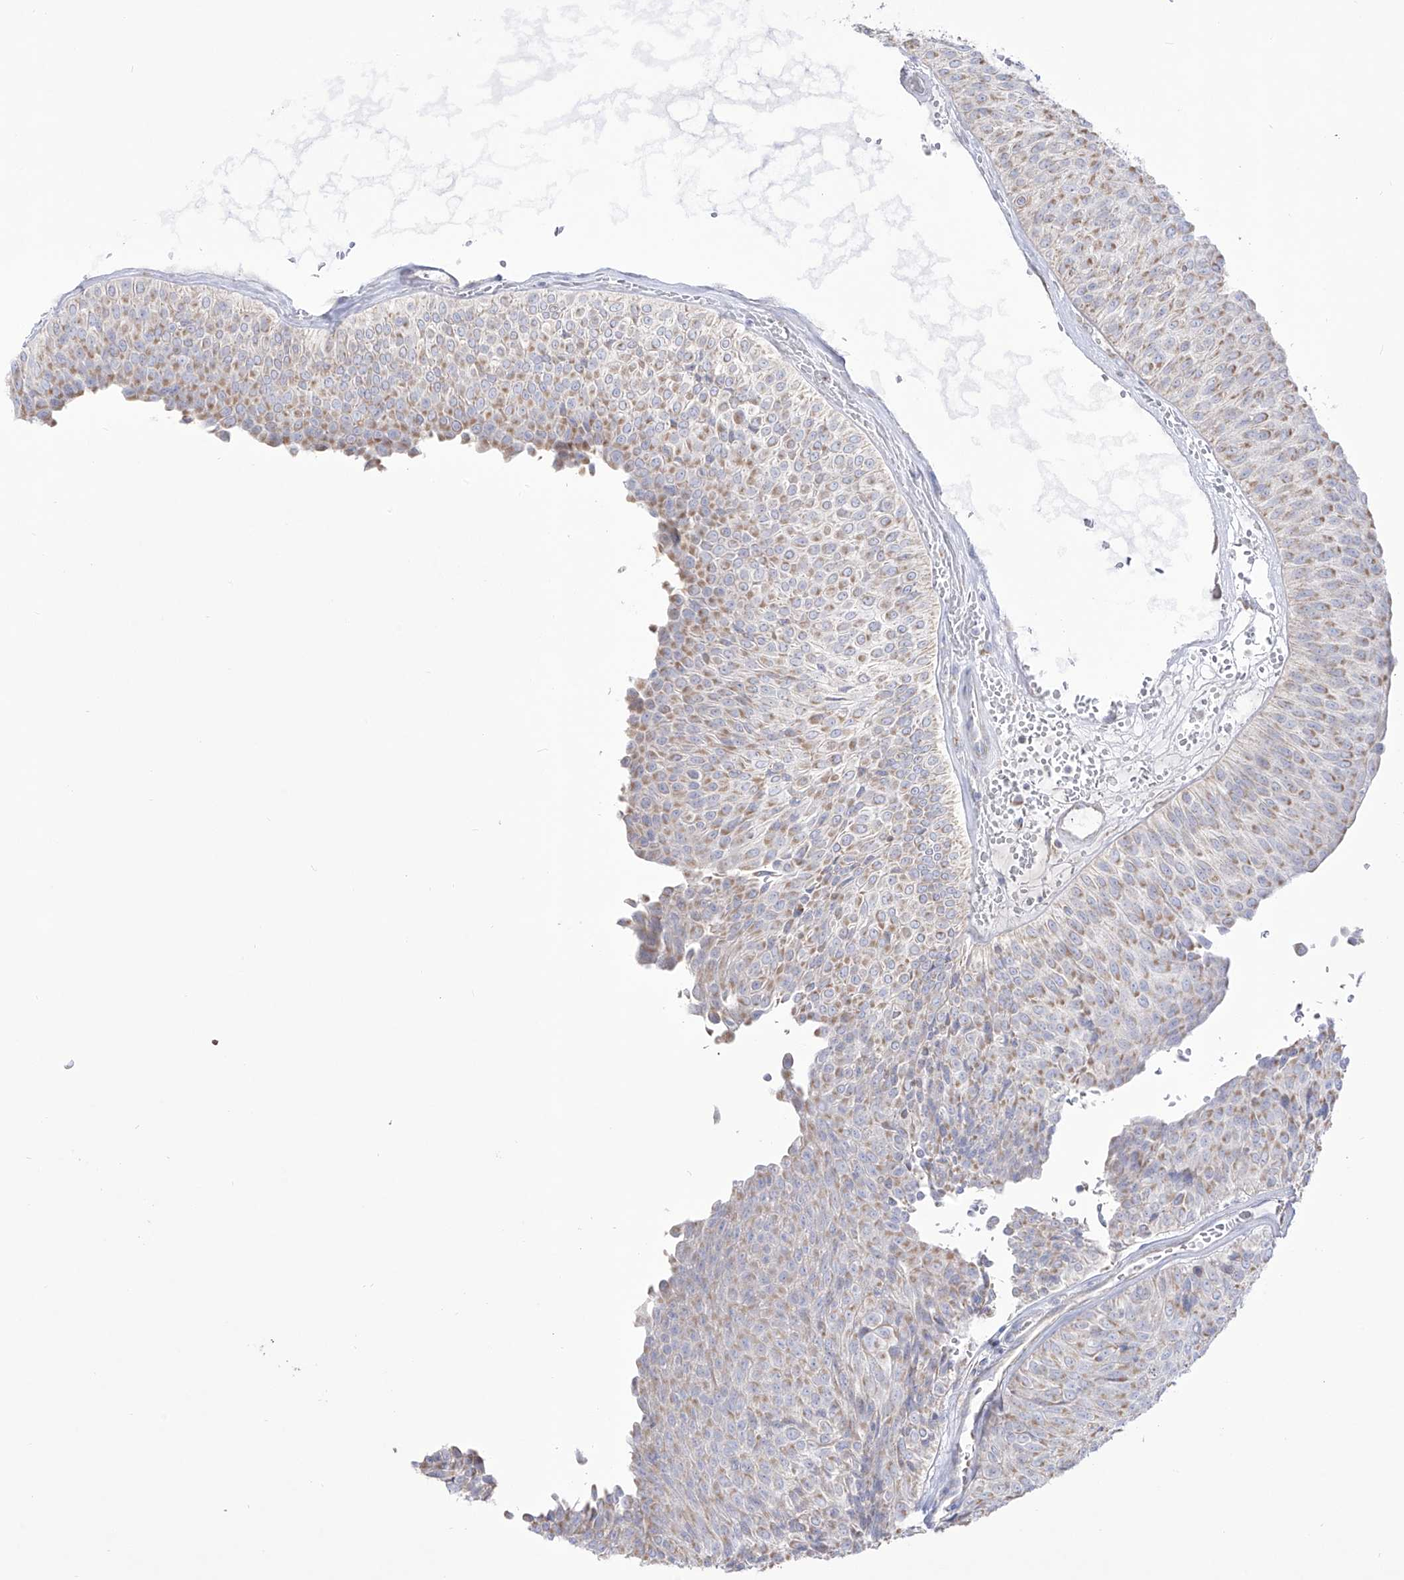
{"staining": {"intensity": "weak", "quantity": ">75%", "location": "cytoplasmic/membranous"}, "tissue": "urothelial cancer", "cell_type": "Tumor cells", "image_type": "cancer", "snomed": [{"axis": "morphology", "description": "Urothelial carcinoma, Low grade"}, {"axis": "topography", "description": "Urinary bladder"}], "caption": "Immunohistochemical staining of human urothelial carcinoma (low-grade) shows low levels of weak cytoplasmic/membranous protein expression in approximately >75% of tumor cells.", "gene": "RCHY1", "patient": {"sex": "male", "age": 78}}